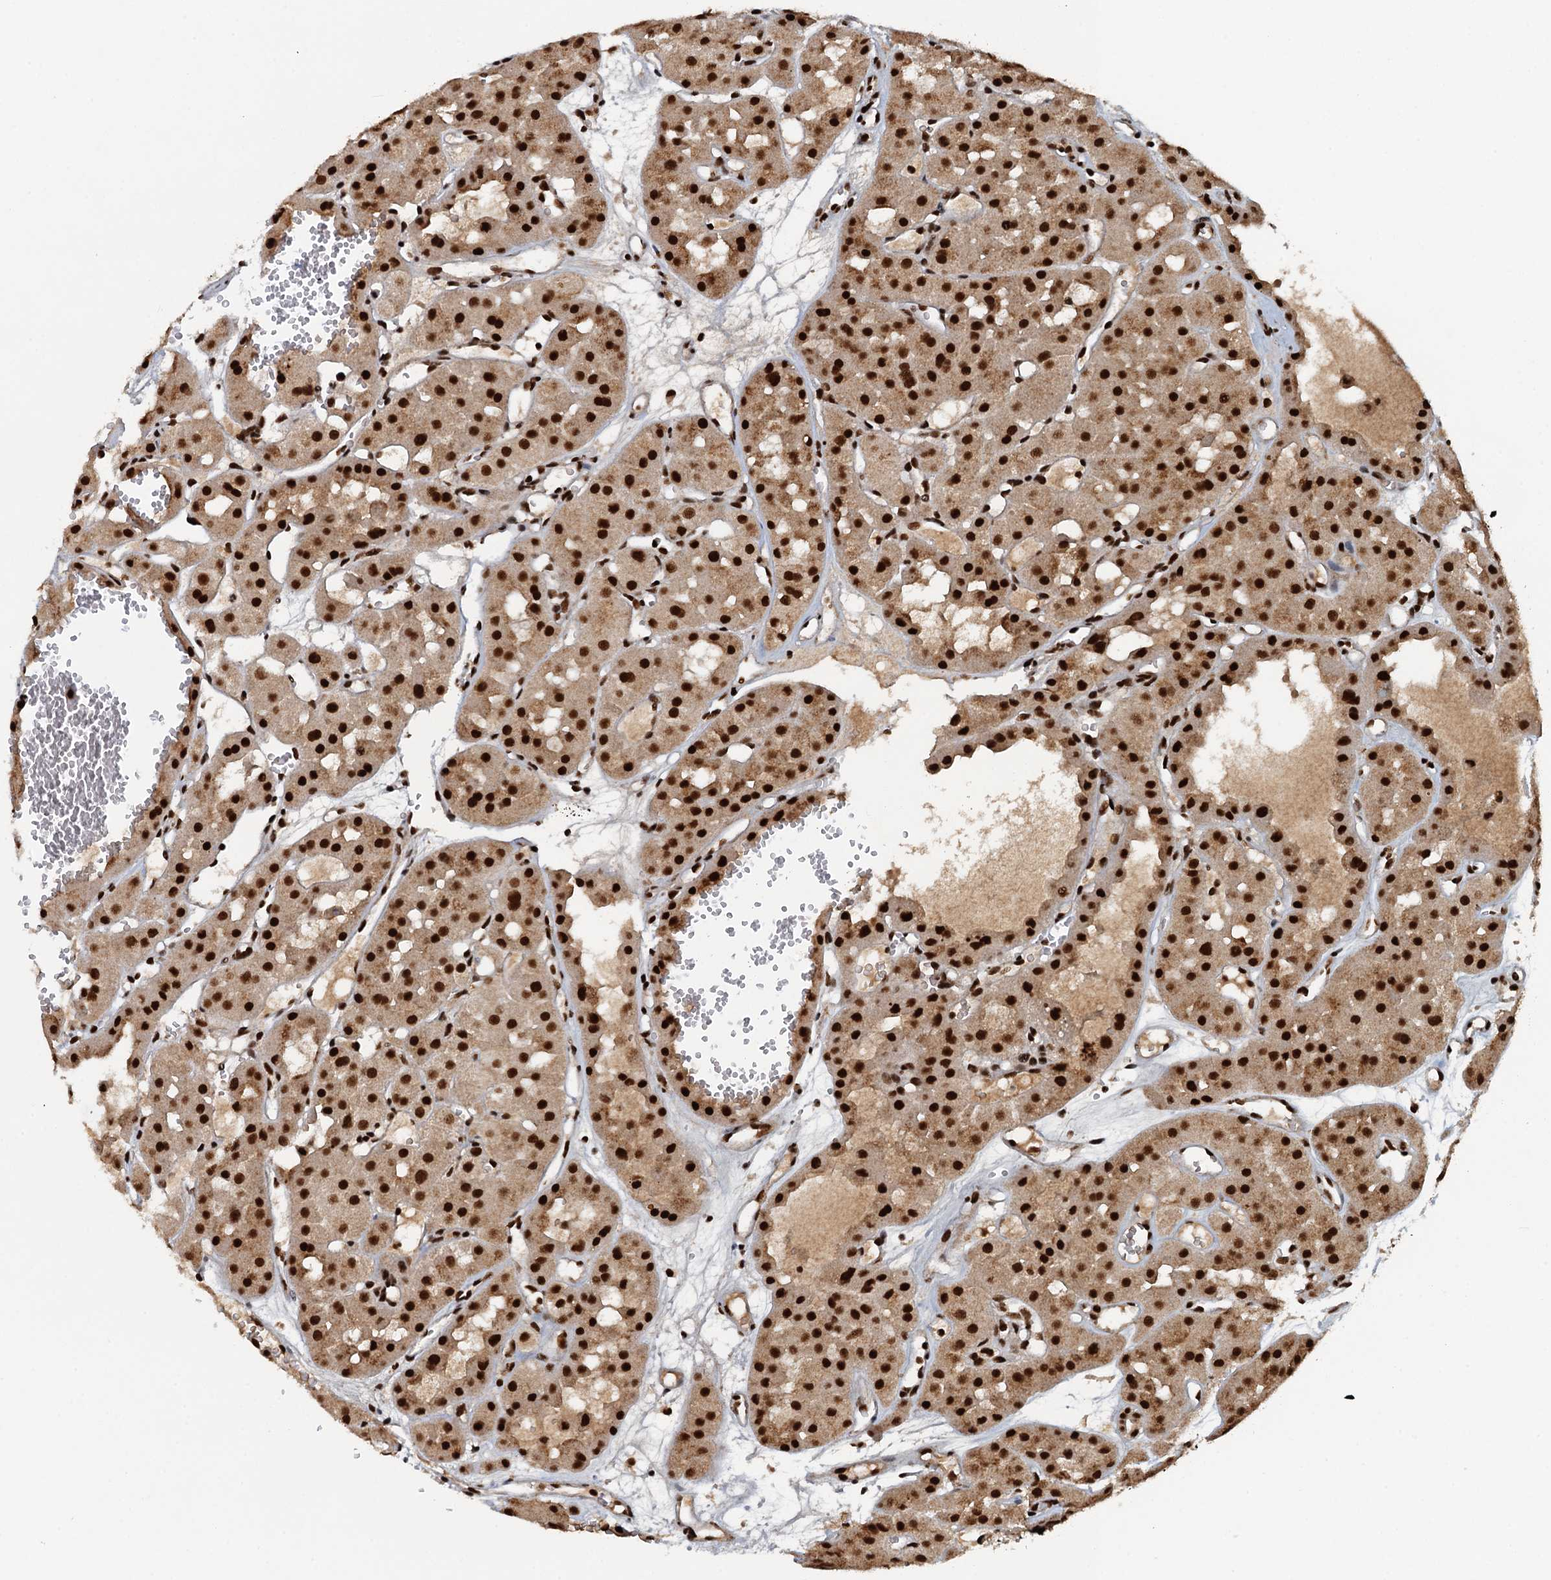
{"staining": {"intensity": "strong", "quantity": ">75%", "location": "nuclear"}, "tissue": "renal cancer", "cell_type": "Tumor cells", "image_type": "cancer", "snomed": [{"axis": "morphology", "description": "Carcinoma, NOS"}, {"axis": "topography", "description": "Kidney"}], "caption": "Protein expression by IHC reveals strong nuclear staining in approximately >75% of tumor cells in renal carcinoma.", "gene": "ZC3H18", "patient": {"sex": "female", "age": 75}}